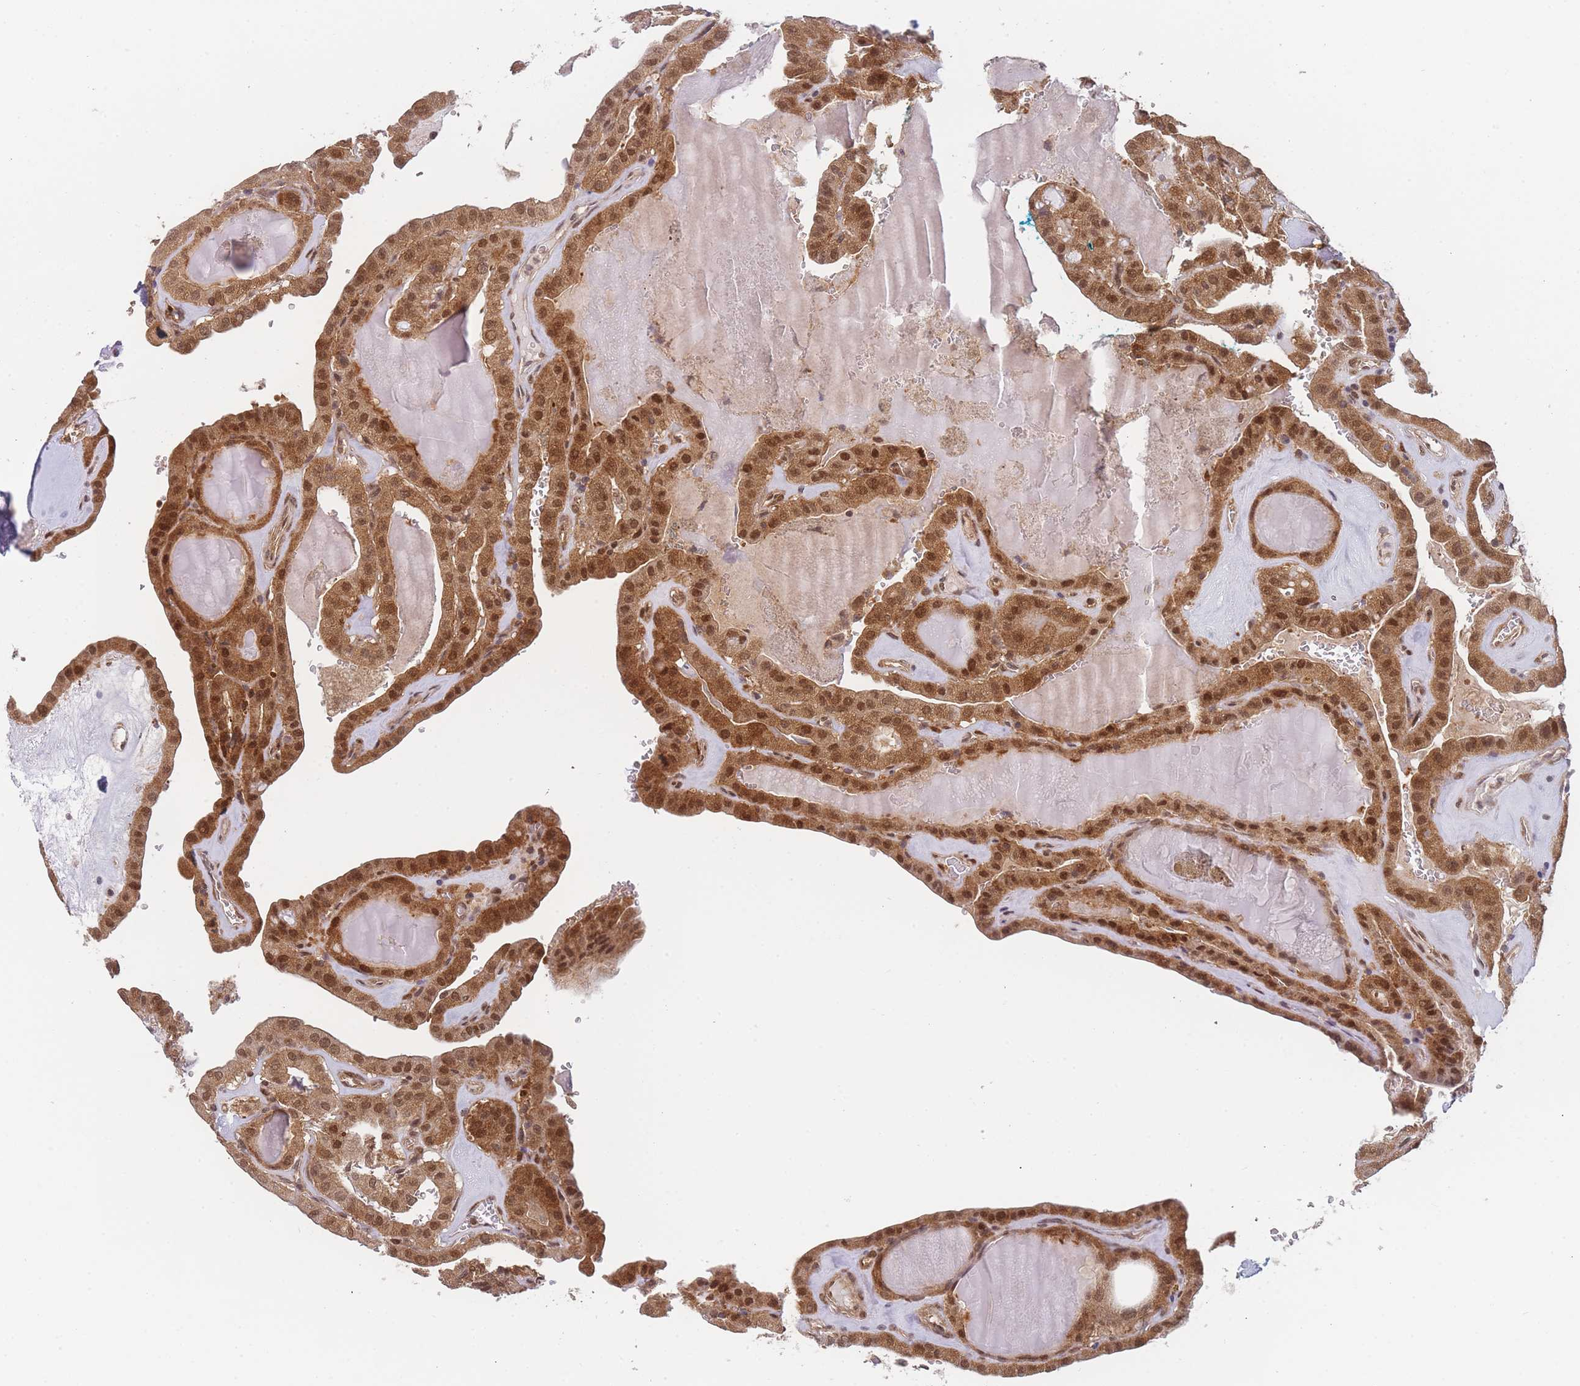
{"staining": {"intensity": "moderate", "quantity": ">75%", "location": "cytoplasmic/membranous,nuclear"}, "tissue": "thyroid cancer", "cell_type": "Tumor cells", "image_type": "cancer", "snomed": [{"axis": "morphology", "description": "Papillary adenocarcinoma, NOS"}, {"axis": "topography", "description": "Thyroid gland"}], "caption": "A brown stain shows moderate cytoplasmic/membranous and nuclear positivity of a protein in human thyroid cancer tumor cells.", "gene": "MRI1", "patient": {"sex": "male", "age": 52}}